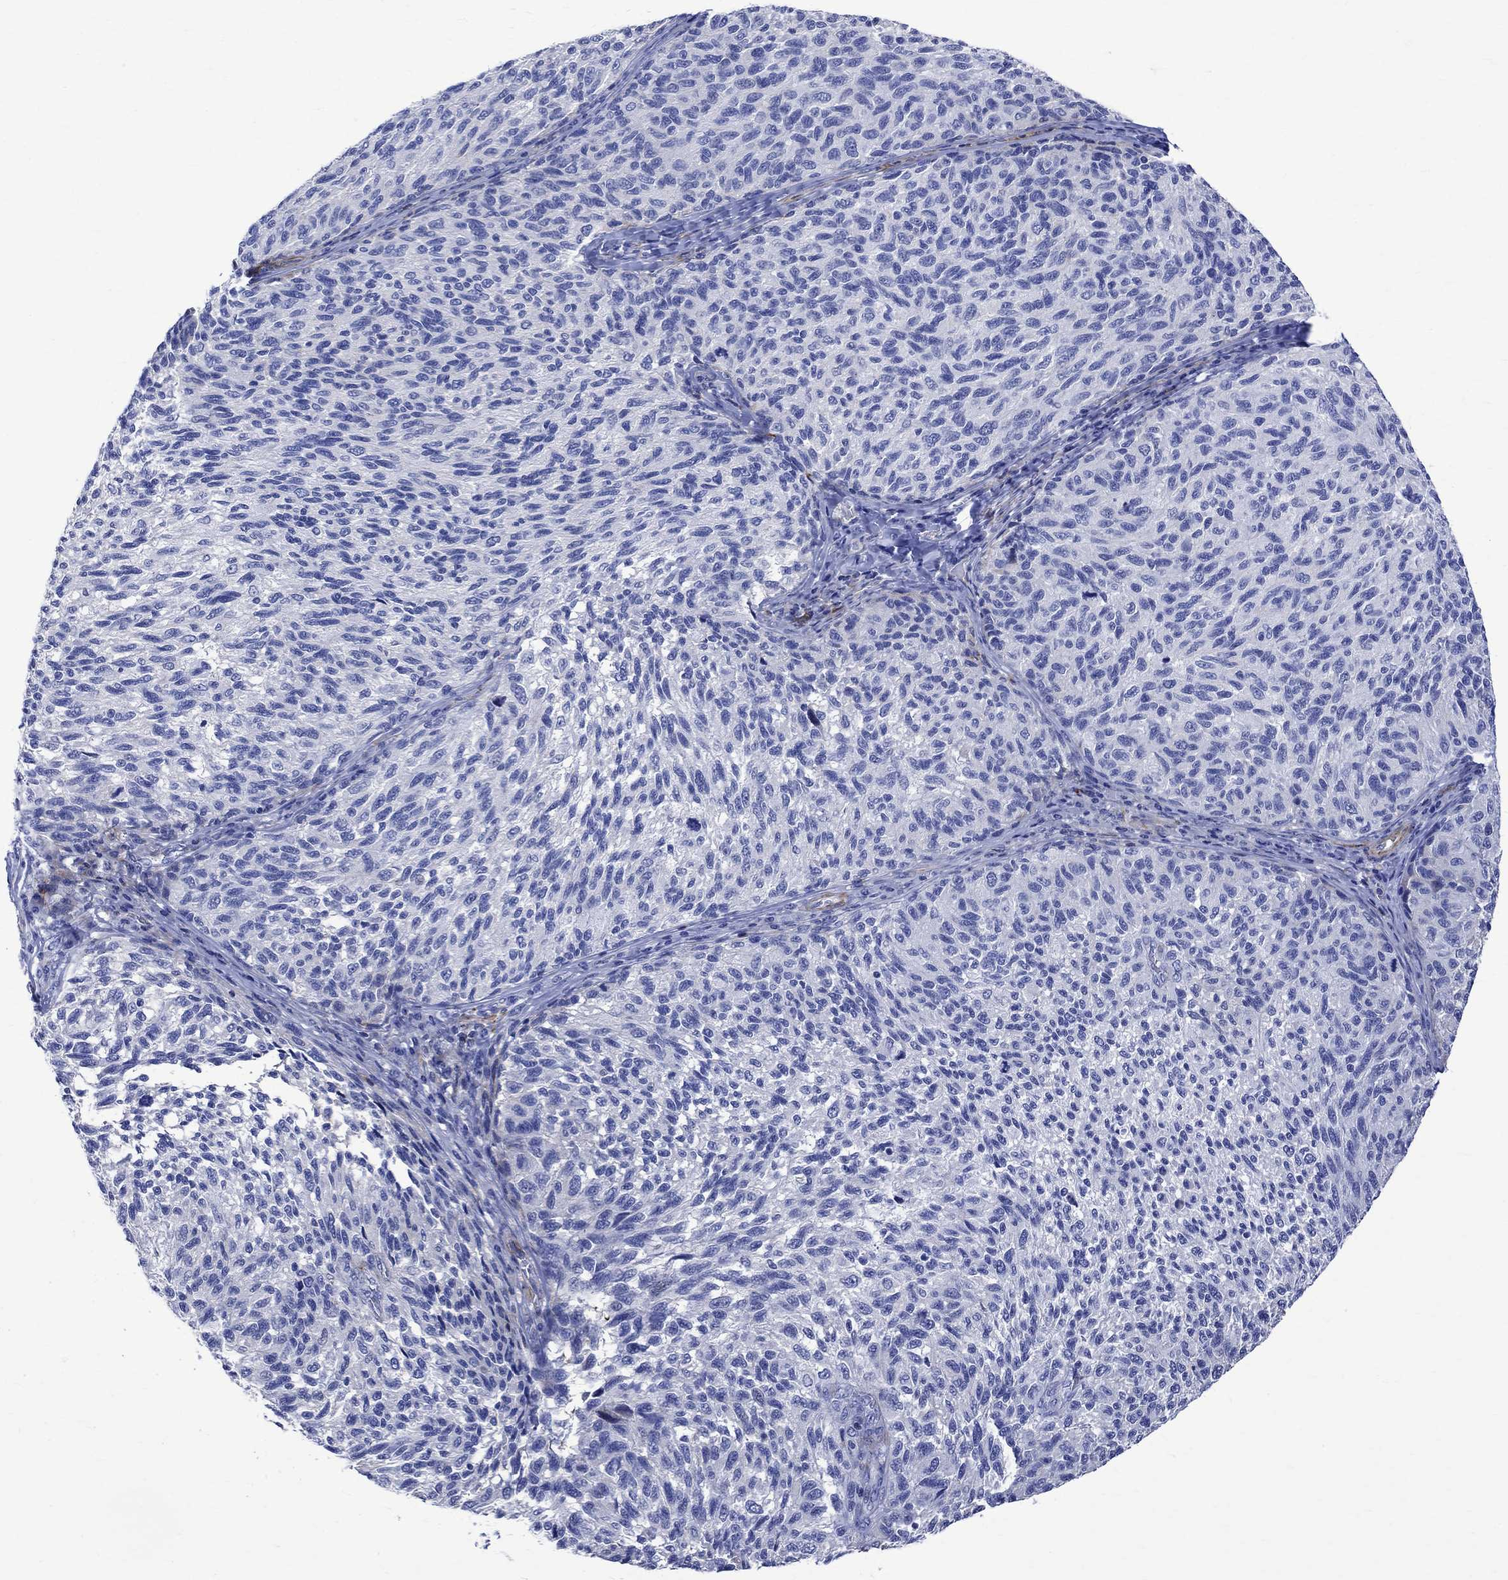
{"staining": {"intensity": "negative", "quantity": "none", "location": "none"}, "tissue": "melanoma", "cell_type": "Tumor cells", "image_type": "cancer", "snomed": [{"axis": "morphology", "description": "Malignant melanoma, NOS"}, {"axis": "topography", "description": "Skin"}], "caption": "A high-resolution micrograph shows immunohistochemistry (IHC) staining of malignant melanoma, which demonstrates no significant positivity in tumor cells.", "gene": "PARVB", "patient": {"sex": "female", "age": 73}}